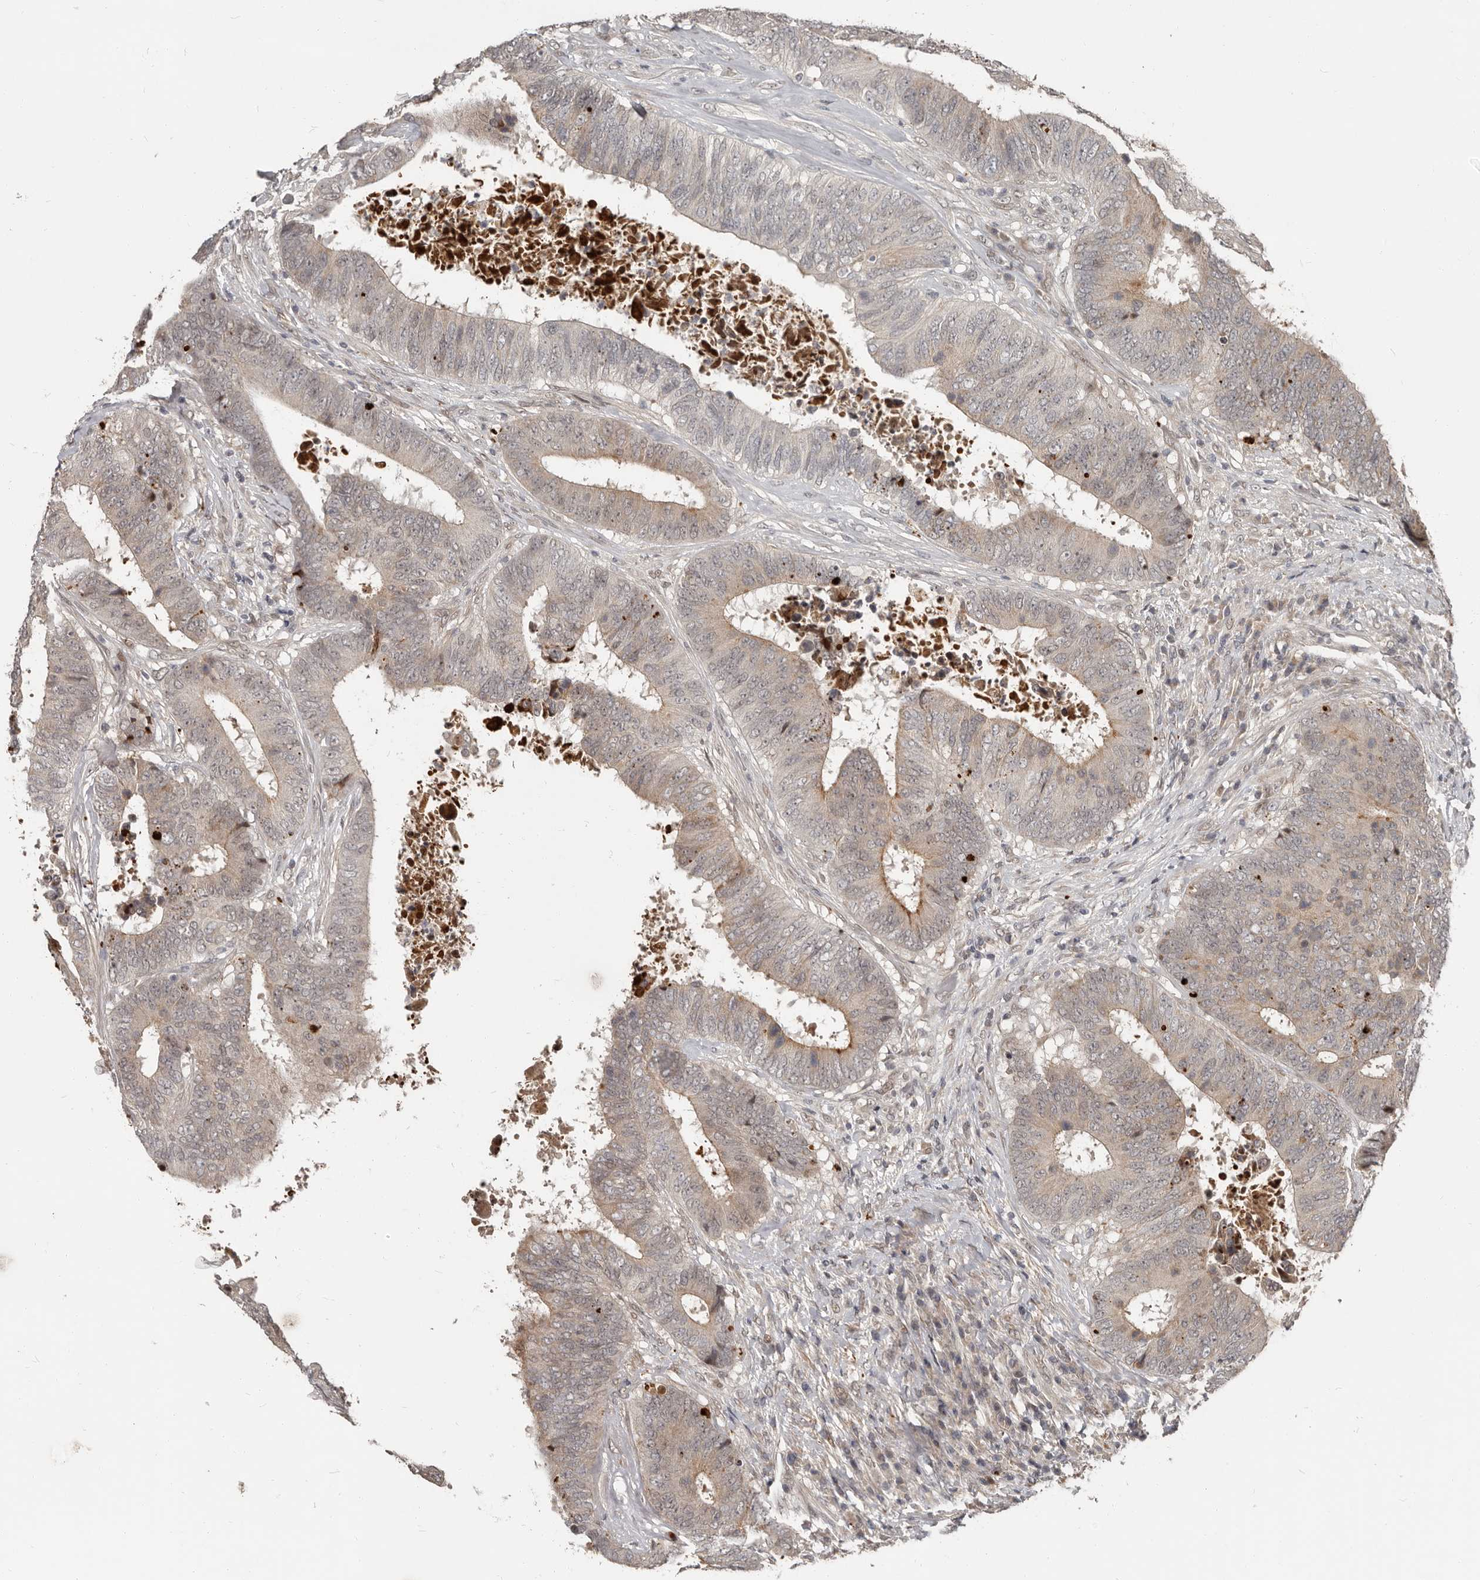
{"staining": {"intensity": "moderate", "quantity": "<25%", "location": "cytoplasmic/membranous"}, "tissue": "colorectal cancer", "cell_type": "Tumor cells", "image_type": "cancer", "snomed": [{"axis": "morphology", "description": "Adenocarcinoma, NOS"}, {"axis": "topography", "description": "Rectum"}], "caption": "Colorectal cancer (adenocarcinoma) stained for a protein (brown) reveals moderate cytoplasmic/membranous positive expression in about <25% of tumor cells.", "gene": "APOL6", "patient": {"sex": "male", "age": 72}}